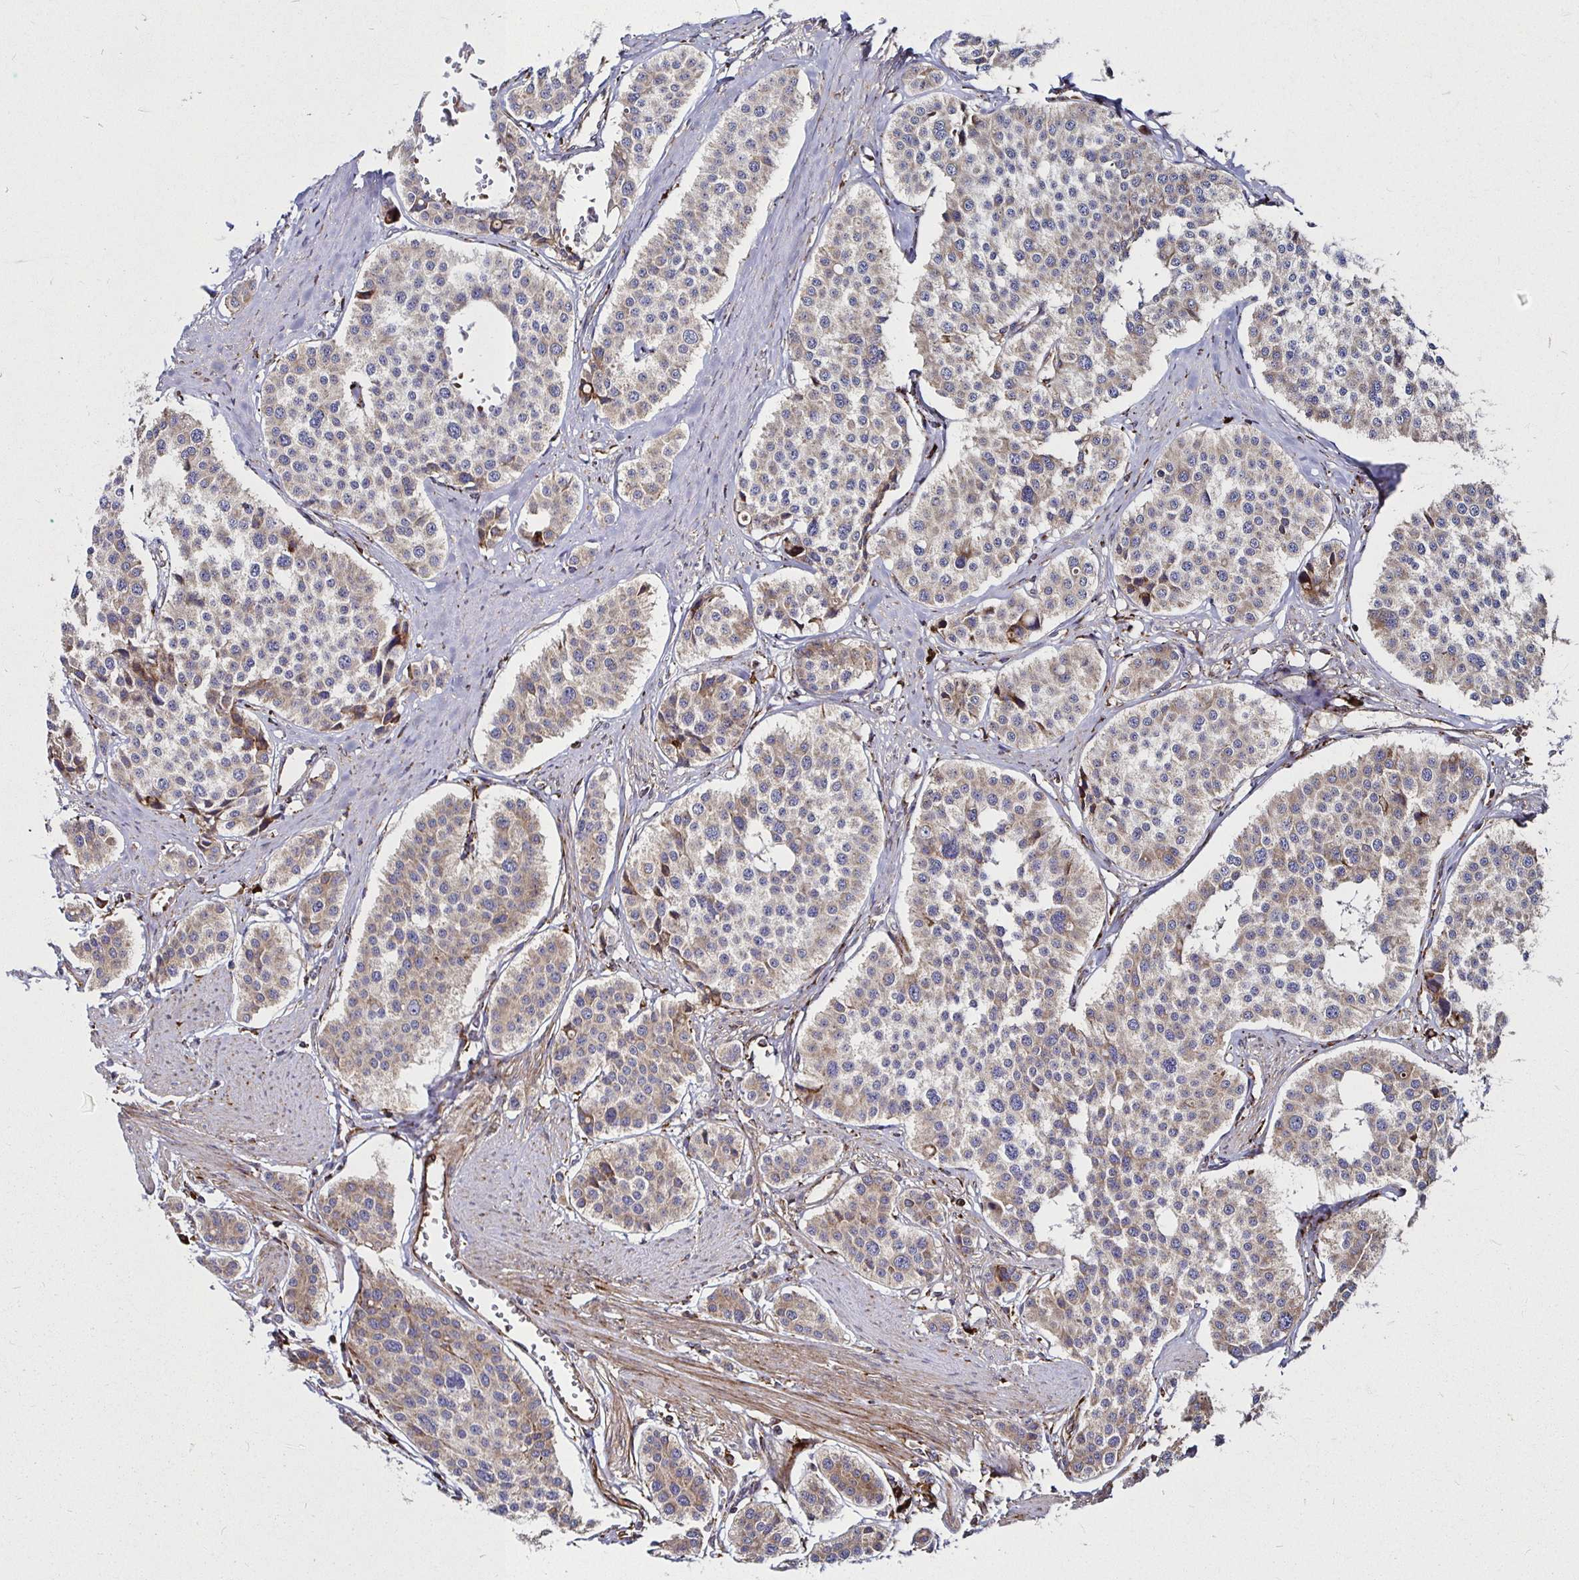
{"staining": {"intensity": "weak", "quantity": ">75%", "location": "cytoplasmic/membranous"}, "tissue": "carcinoid", "cell_type": "Tumor cells", "image_type": "cancer", "snomed": [{"axis": "morphology", "description": "Carcinoid, malignant, NOS"}, {"axis": "topography", "description": "Small intestine"}], "caption": "Protein staining by IHC demonstrates weak cytoplasmic/membranous expression in approximately >75% of tumor cells in carcinoid (malignant). (DAB IHC, brown staining for protein, blue staining for nuclei).", "gene": "SMYD3", "patient": {"sex": "male", "age": 60}}